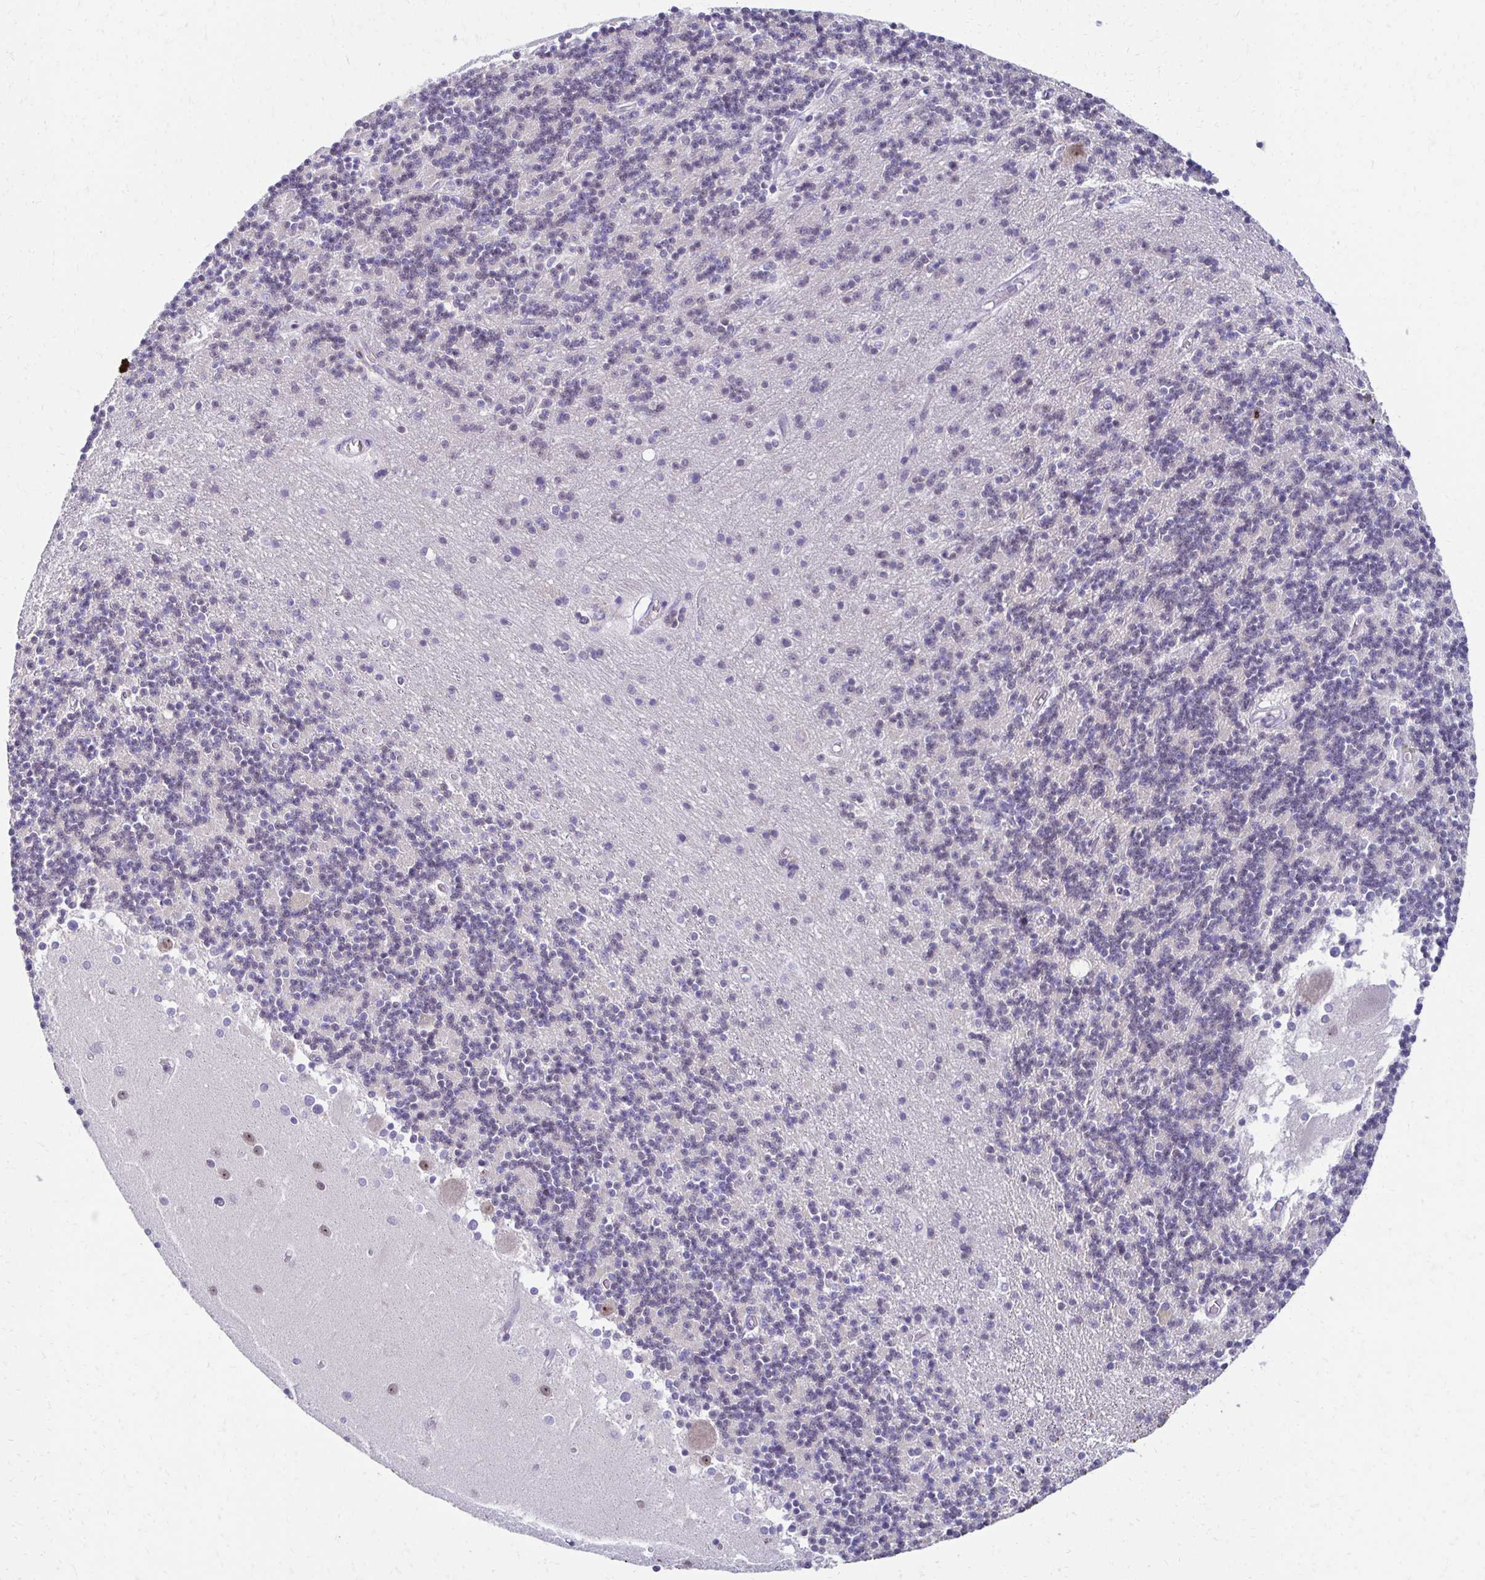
{"staining": {"intensity": "negative", "quantity": "none", "location": "none"}, "tissue": "cerebellum", "cell_type": "Cells in granular layer", "image_type": "normal", "snomed": [{"axis": "morphology", "description": "Normal tissue, NOS"}, {"axis": "topography", "description": "Cerebellum"}], "caption": "The micrograph displays no significant positivity in cells in granular layer of cerebellum.", "gene": "C1QTNF2", "patient": {"sex": "male", "age": 54}}